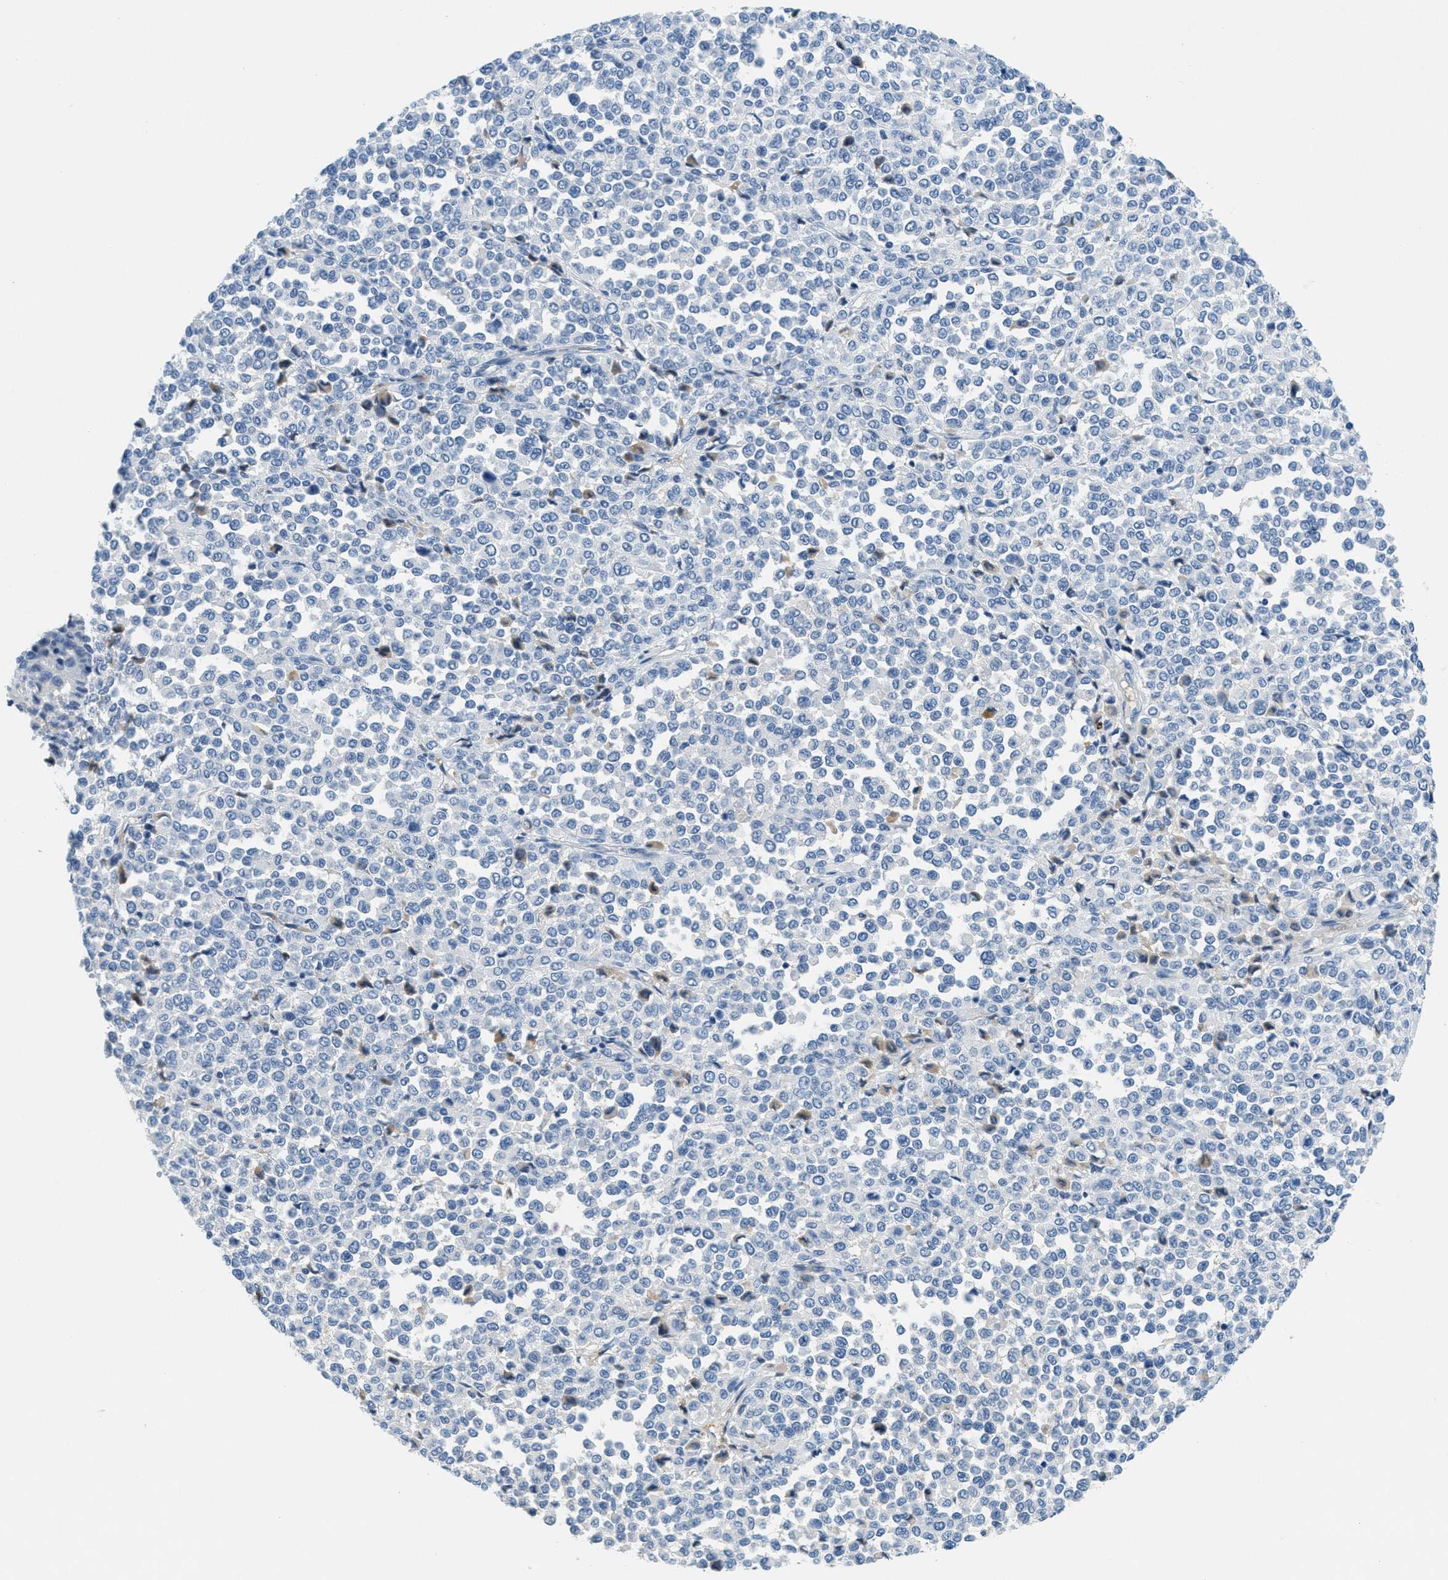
{"staining": {"intensity": "negative", "quantity": "none", "location": "none"}, "tissue": "melanoma", "cell_type": "Tumor cells", "image_type": "cancer", "snomed": [{"axis": "morphology", "description": "Malignant melanoma, Metastatic site"}, {"axis": "topography", "description": "Pancreas"}], "caption": "The micrograph shows no significant expression in tumor cells of melanoma.", "gene": "A2M", "patient": {"sex": "female", "age": 30}}